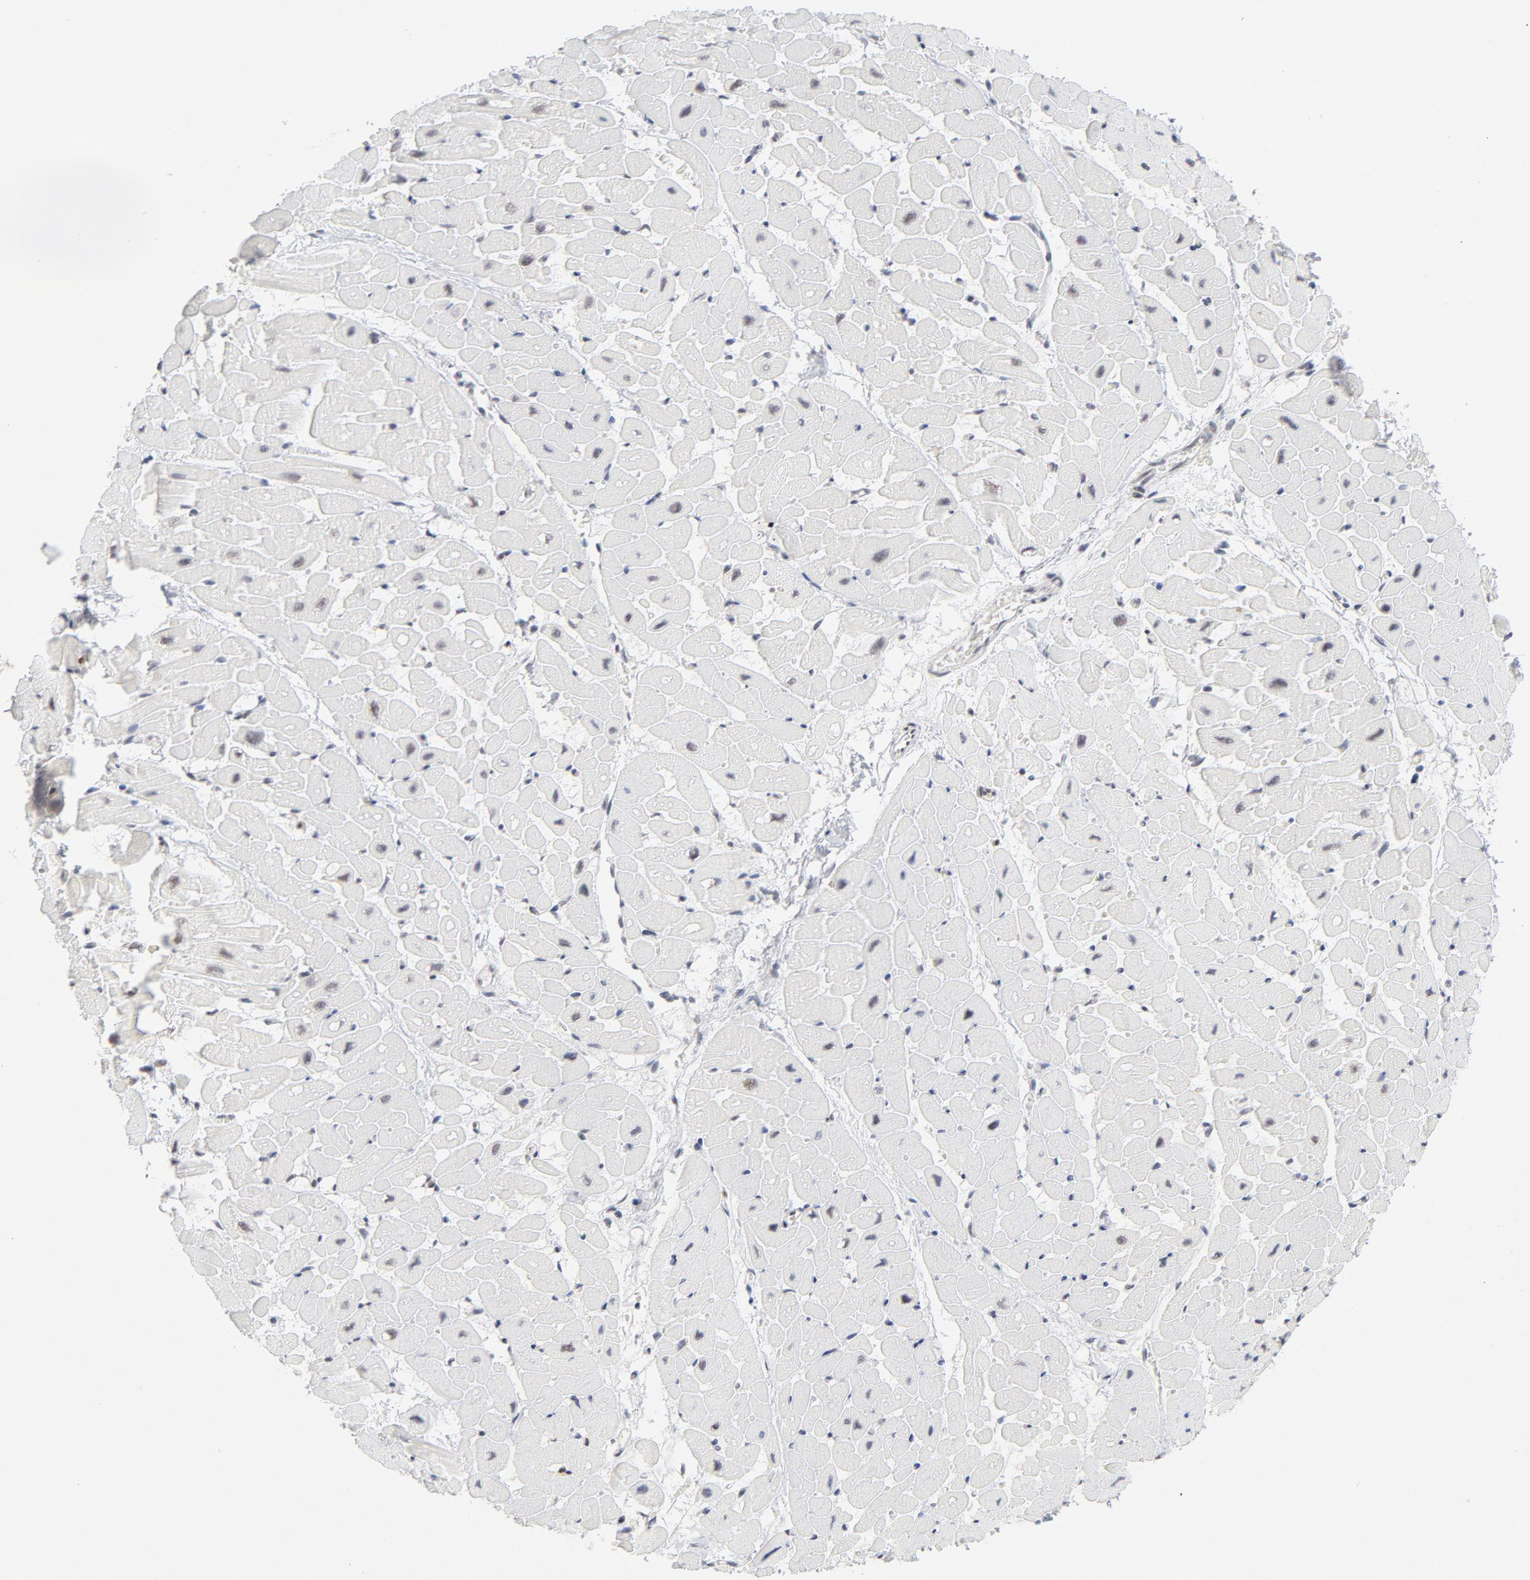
{"staining": {"intensity": "negative", "quantity": "none", "location": "none"}, "tissue": "heart muscle", "cell_type": "Cardiomyocytes", "image_type": "normal", "snomed": [{"axis": "morphology", "description": "Normal tissue, NOS"}, {"axis": "topography", "description": "Heart"}], "caption": "The histopathology image demonstrates no staining of cardiomyocytes in benign heart muscle.", "gene": "RFC4", "patient": {"sex": "male", "age": 45}}